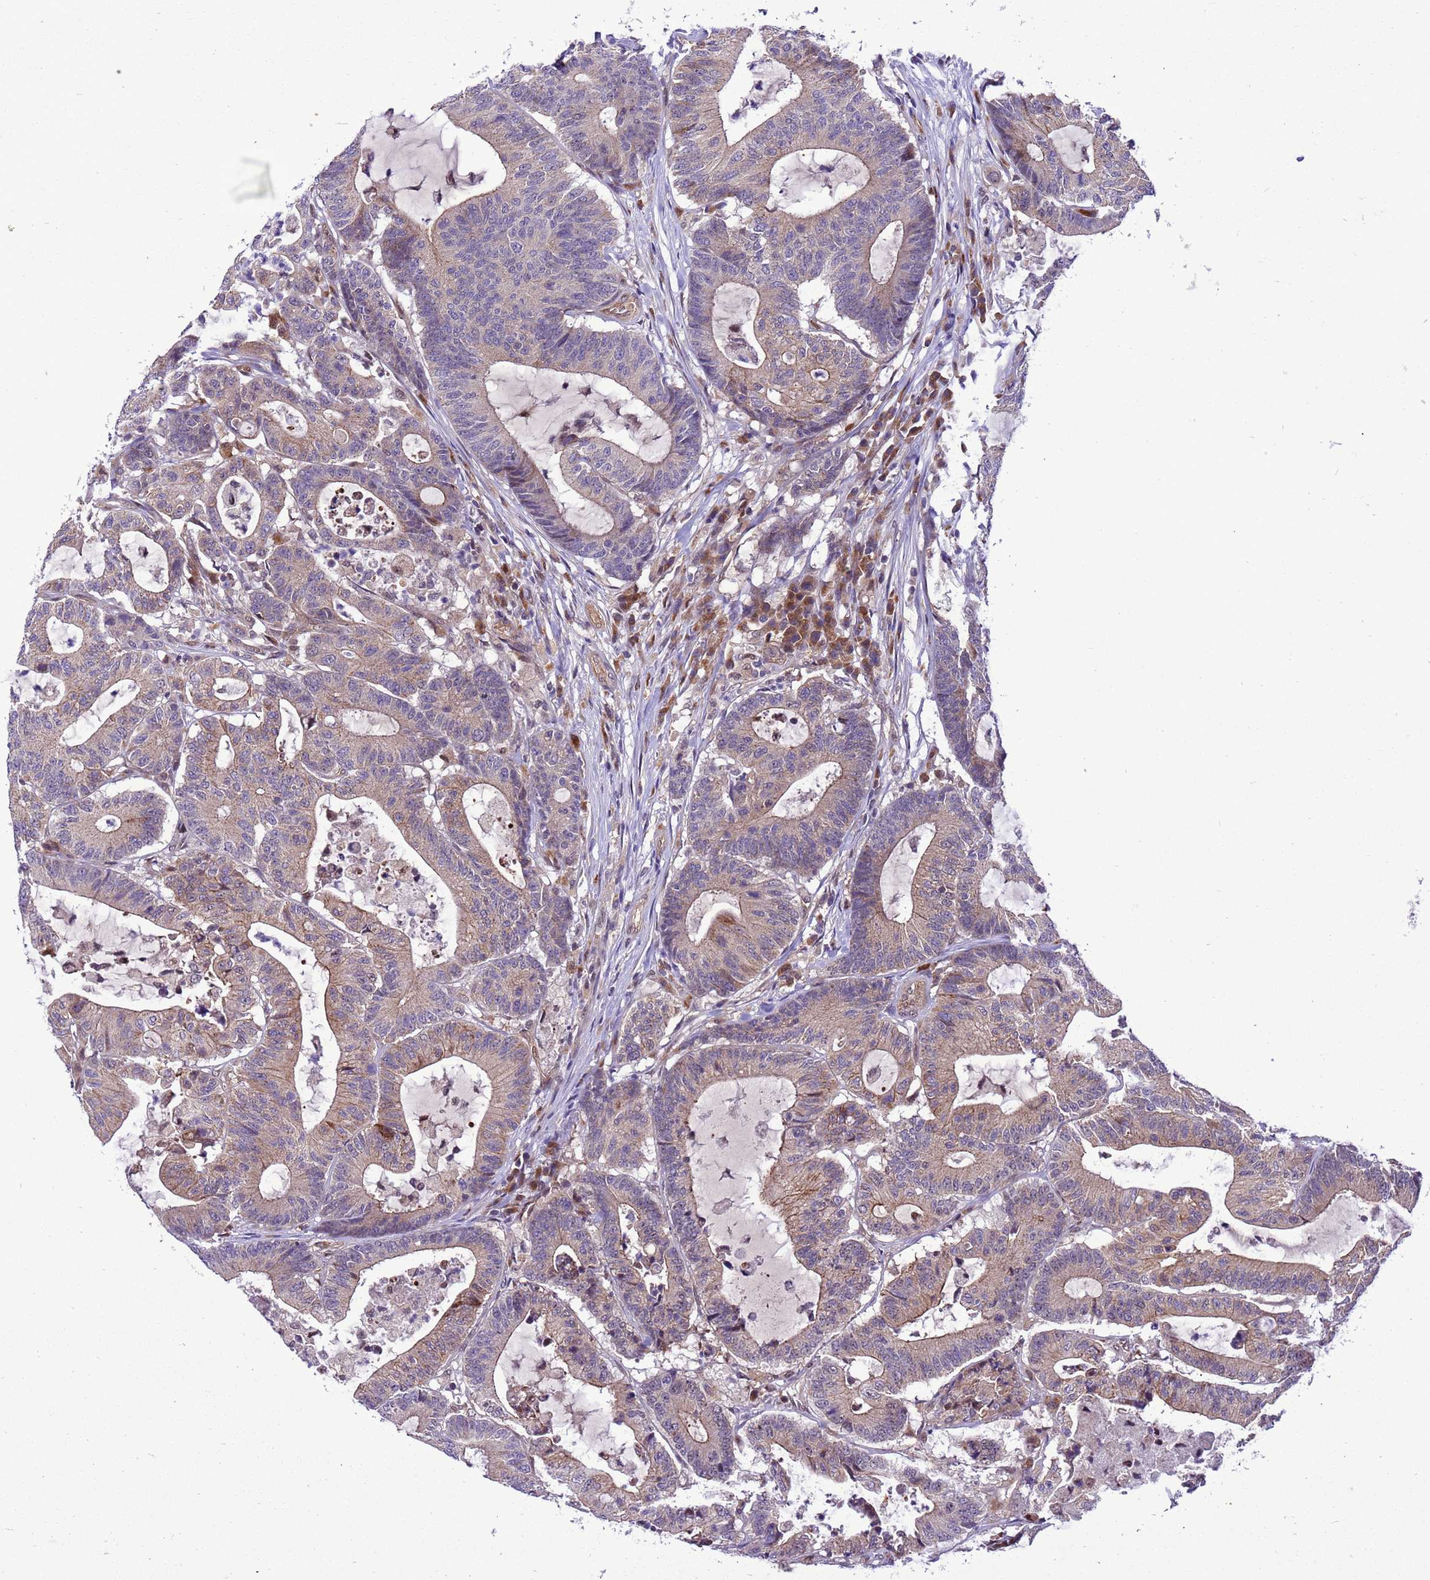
{"staining": {"intensity": "weak", "quantity": "25%-75%", "location": "cytoplasmic/membranous"}, "tissue": "colorectal cancer", "cell_type": "Tumor cells", "image_type": "cancer", "snomed": [{"axis": "morphology", "description": "Adenocarcinoma, NOS"}, {"axis": "topography", "description": "Colon"}], "caption": "Immunohistochemical staining of human adenocarcinoma (colorectal) exhibits low levels of weak cytoplasmic/membranous staining in approximately 25%-75% of tumor cells. (Brightfield microscopy of DAB IHC at high magnification).", "gene": "RASD1", "patient": {"sex": "female", "age": 84}}